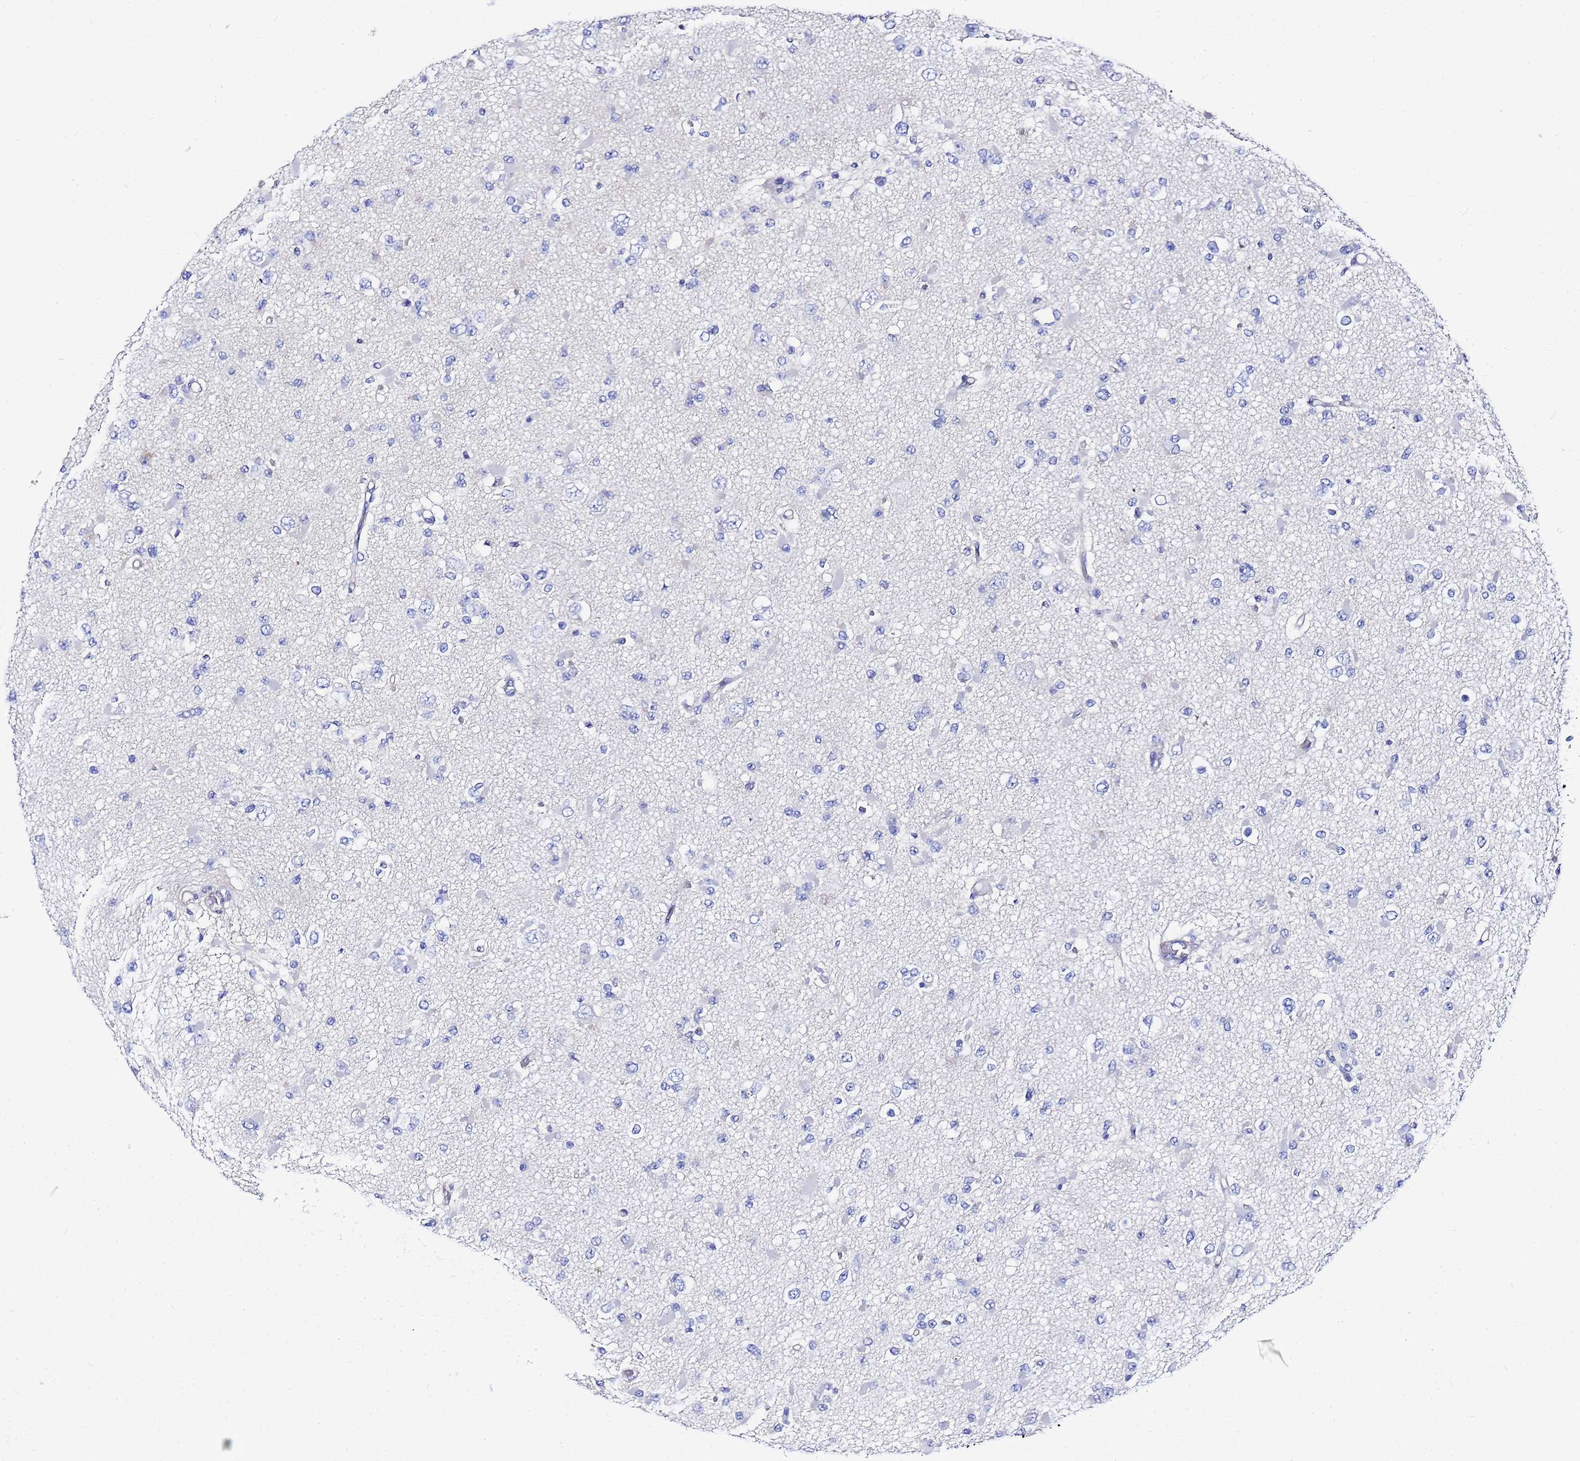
{"staining": {"intensity": "negative", "quantity": "none", "location": "none"}, "tissue": "glioma", "cell_type": "Tumor cells", "image_type": "cancer", "snomed": [{"axis": "morphology", "description": "Glioma, malignant, Low grade"}, {"axis": "topography", "description": "Brain"}], "caption": "Immunohistochemical staining of human malignant glioma (low-grade) reveals no significant positivity in tumor cells. The staining is performed using DAB brown chromogen with nuclei counter-stained in using hematoxylin.", "gene": "RAB39B", "patient": {"sex": "female", "age": 22}}